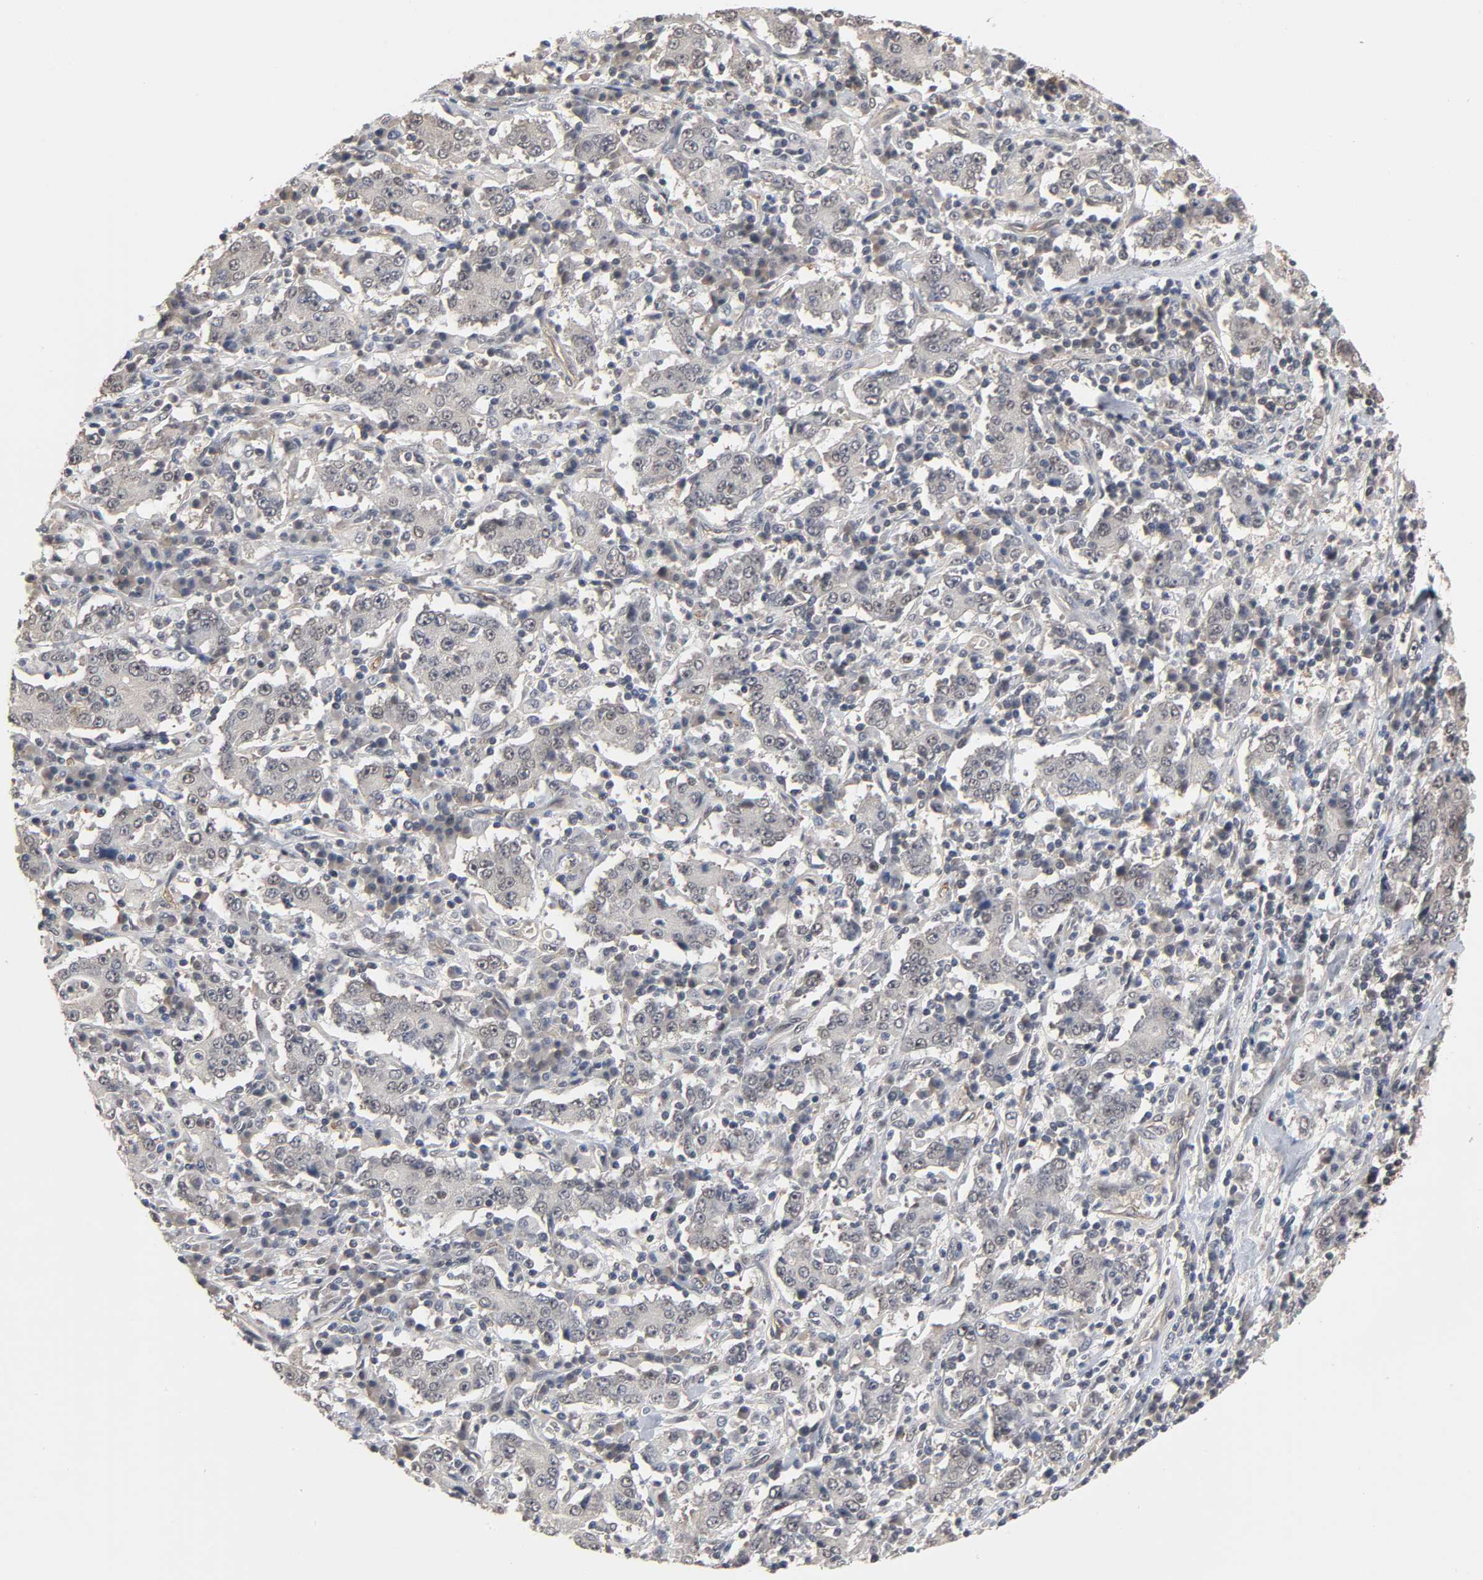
{"staining": {"intensity": "weak", "quantity": "<25%", "location": "cytoplasmic/membranous"}, "tissue": "stomach cancer", "cell_type": "Tumor cells", "image_type": "cancer", "snomed": [{"axis": "morphology", "description": "Normal tissue, NOS"}, {"axis": "morphology", "description": "Adenocarcinoma, NOS"}, {"axis": "topography", "description": "Stomach, upper"}, {"axis": "topography", "description": "Stomach"}], "caption": "The micrograph shows no staining of tumor cells in stomach adenocarcinoma.", "gene": "HTR1E", "patient": {"sex": "male", "age": 59}}